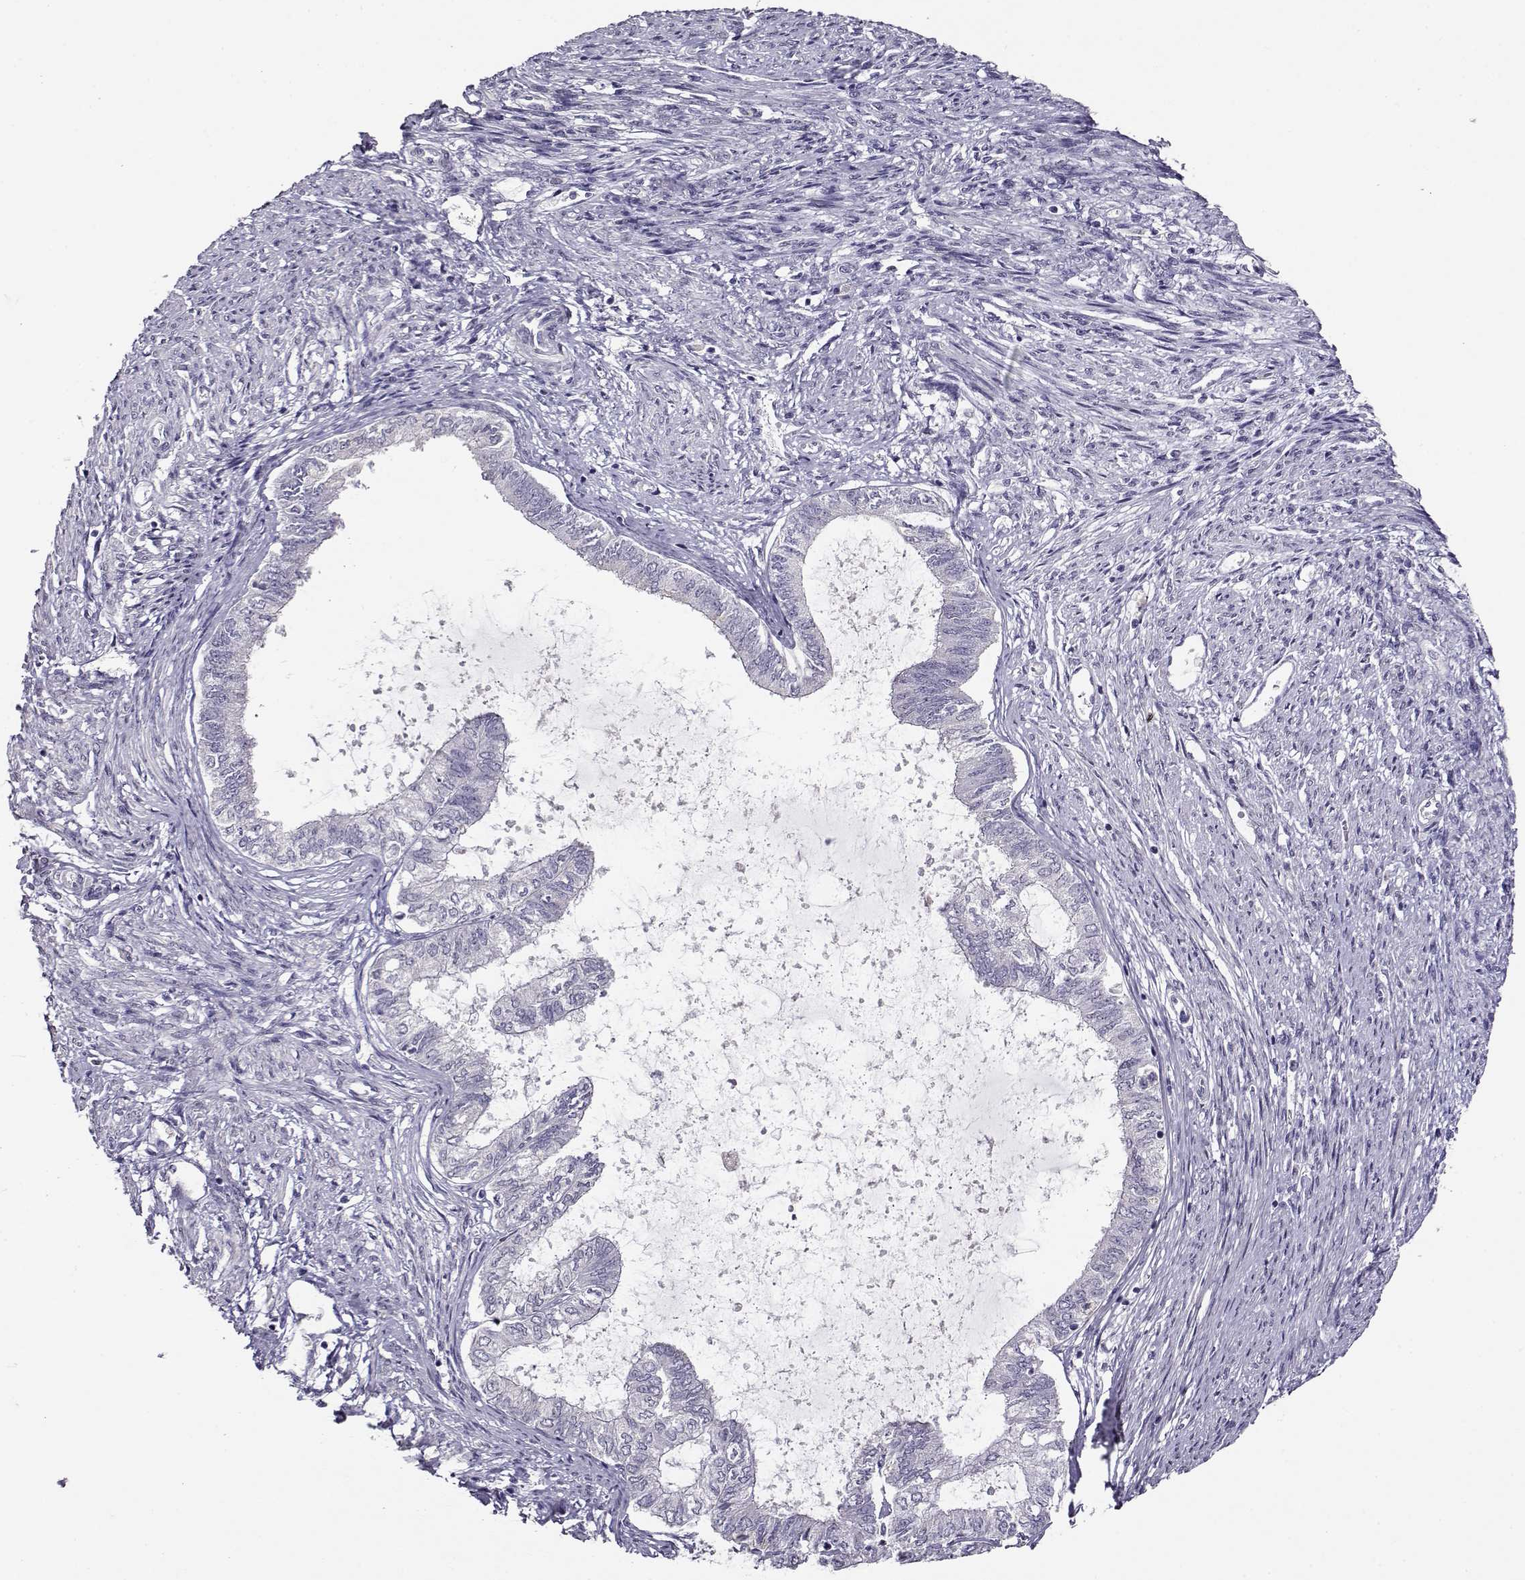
{"staining": {"intensity": "negative", "quantity": "none", "location": "none"}, "tissue": "endometrial cancer", "cell_type": "Tumor cells", "image_type": "cancer", "snomed": [{"axis": "morphology", "description": "Adenocarcinoma, NOS"}, {"axis": "topography", "description": "Endometrium"}], "caption": "DAB (3,3'-diaminobenzidine) immunohistochemical staining of endometrial cancer (adenocarcinoma) reveals no significant positivity in tumor cells. (DAB immunohistochemistry (IHC) visualized using brightfield microscopy, high magnification).", "gene": "RHOXF2", "patient": {"sex": "female", "age": 86}}